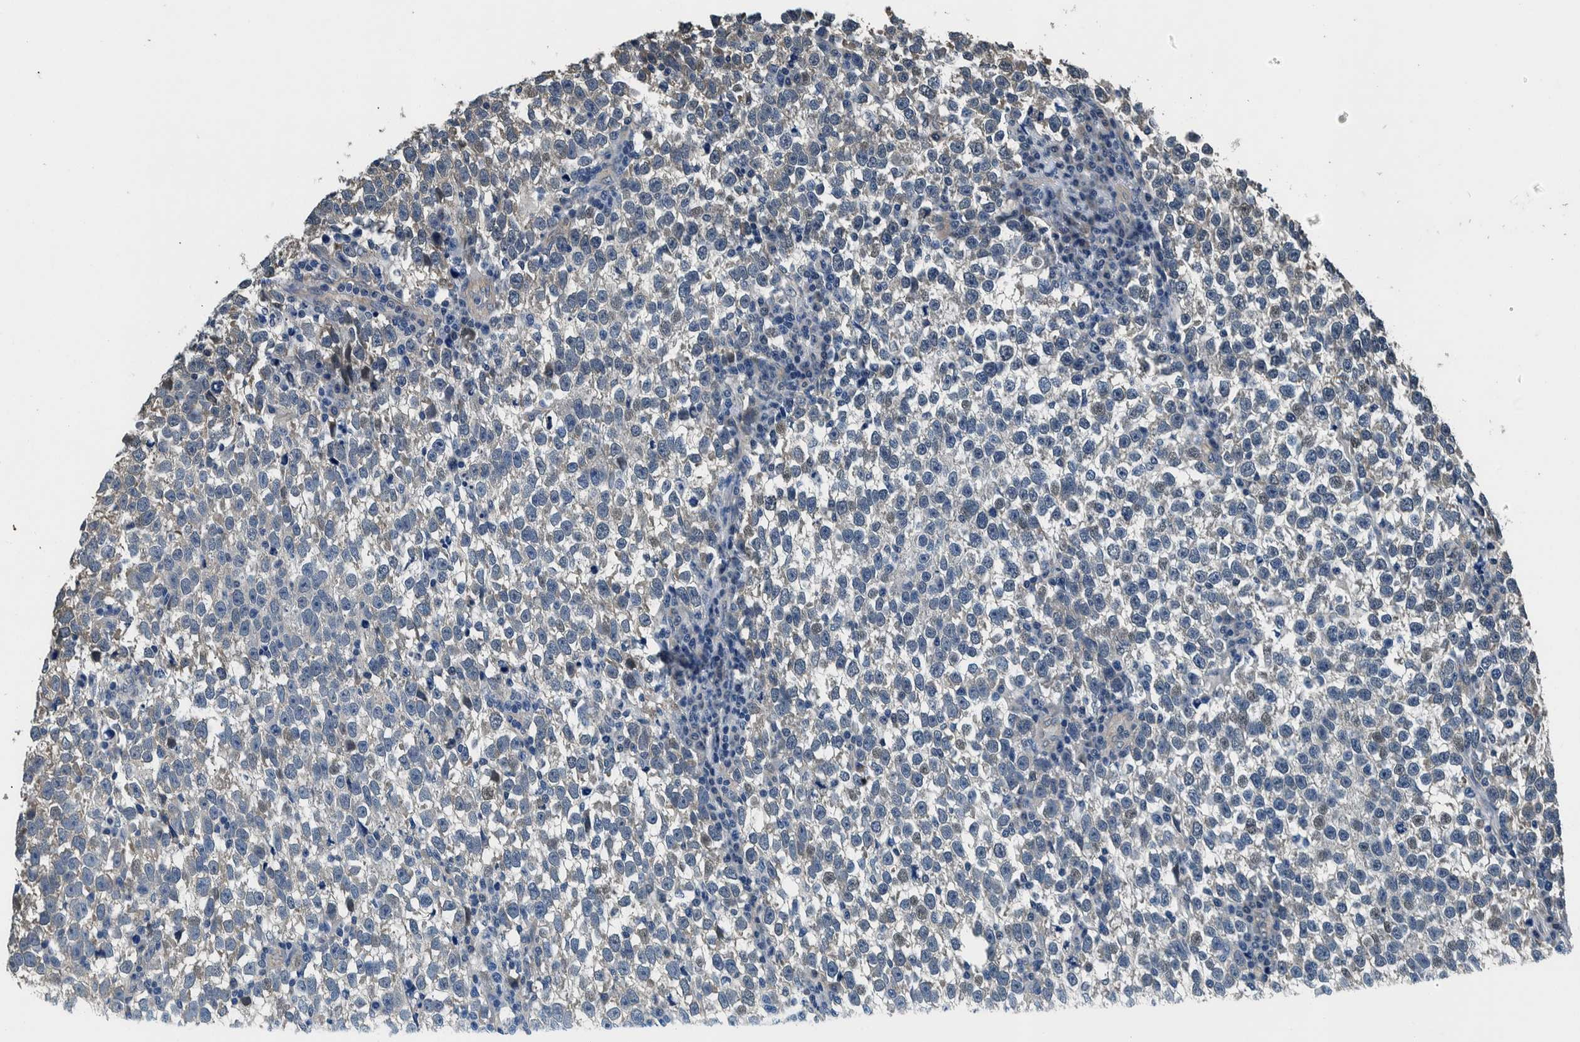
{"staining": {"intensity": "negative", "quantity": "none", "location": "none"}, "tissue": "testis cancer", "cell_type": "Tumor cells", "image_type": "cancer", "snomed": [{"axis": "morphology", "description": "Normal tissue, NOS"}, {"axis": "morphology", "description": "Seminoma, NOS"}, {"axis": "topography", "description": "Testis"}], "caption": "This is a image of immunohistochemistry staining of testis cancer, which shows no staining in tumor cells.", "gene": "NIBAN2", "patient": {"sex": "male", "age": 43}}